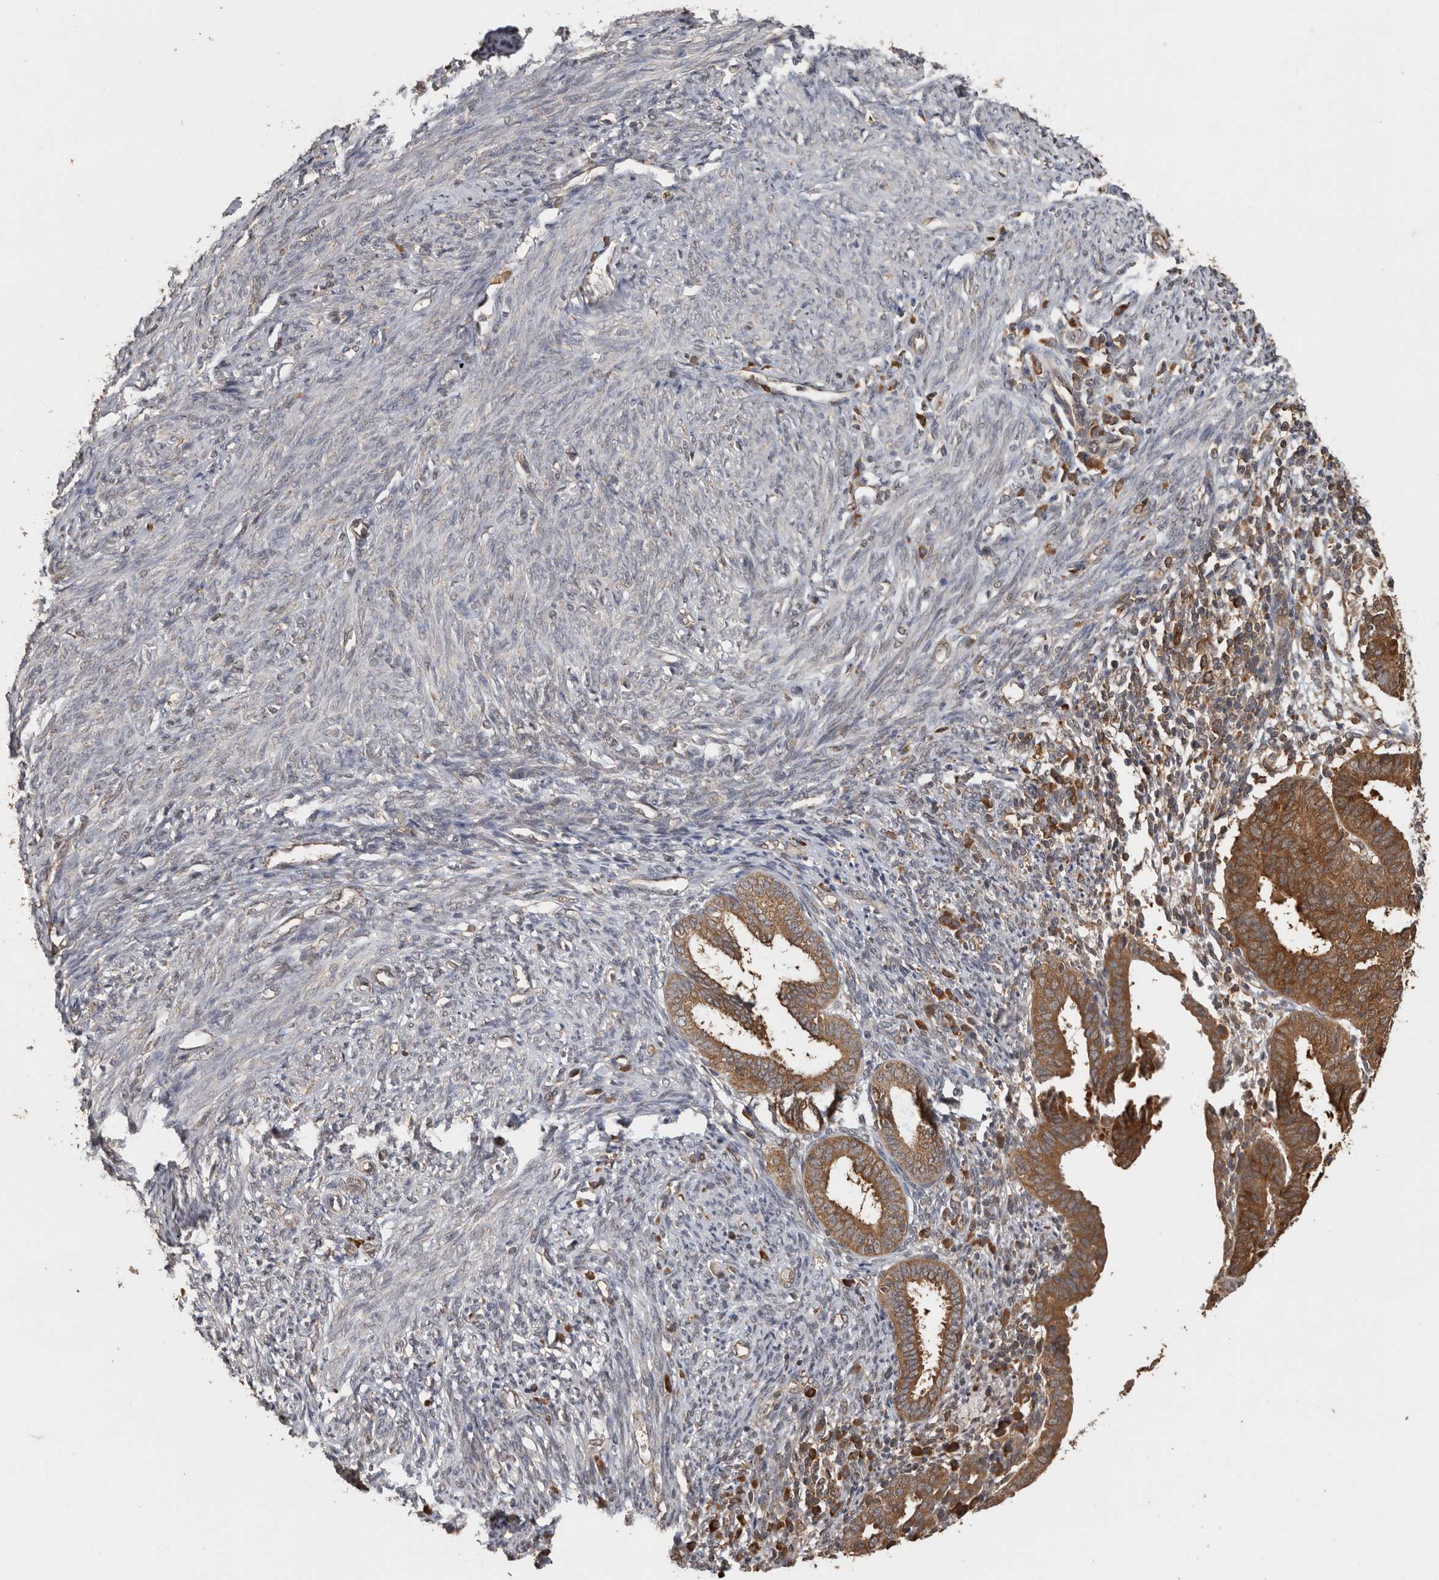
{"staining": {"intensity": "strong", "quantity": ">75%", "location": "cytoplasmic/membranous"}, "tissue": "endometrial cancer", "cell_type": "Tumor cells", "image_type": "cancer", "snomed": [{"axis": "morphology", "description": "Adenocarcinoma, NOS"}, {"axis": "topography", "description": "Uterus"}], "caption": "A high amount of strong cytoplasmic/membranous staining is seen in approximately >75% of tumor cells in endometrial cancer tissue.", "gene": "CCT8", "patient": {"sex": "female", "age": 77}}